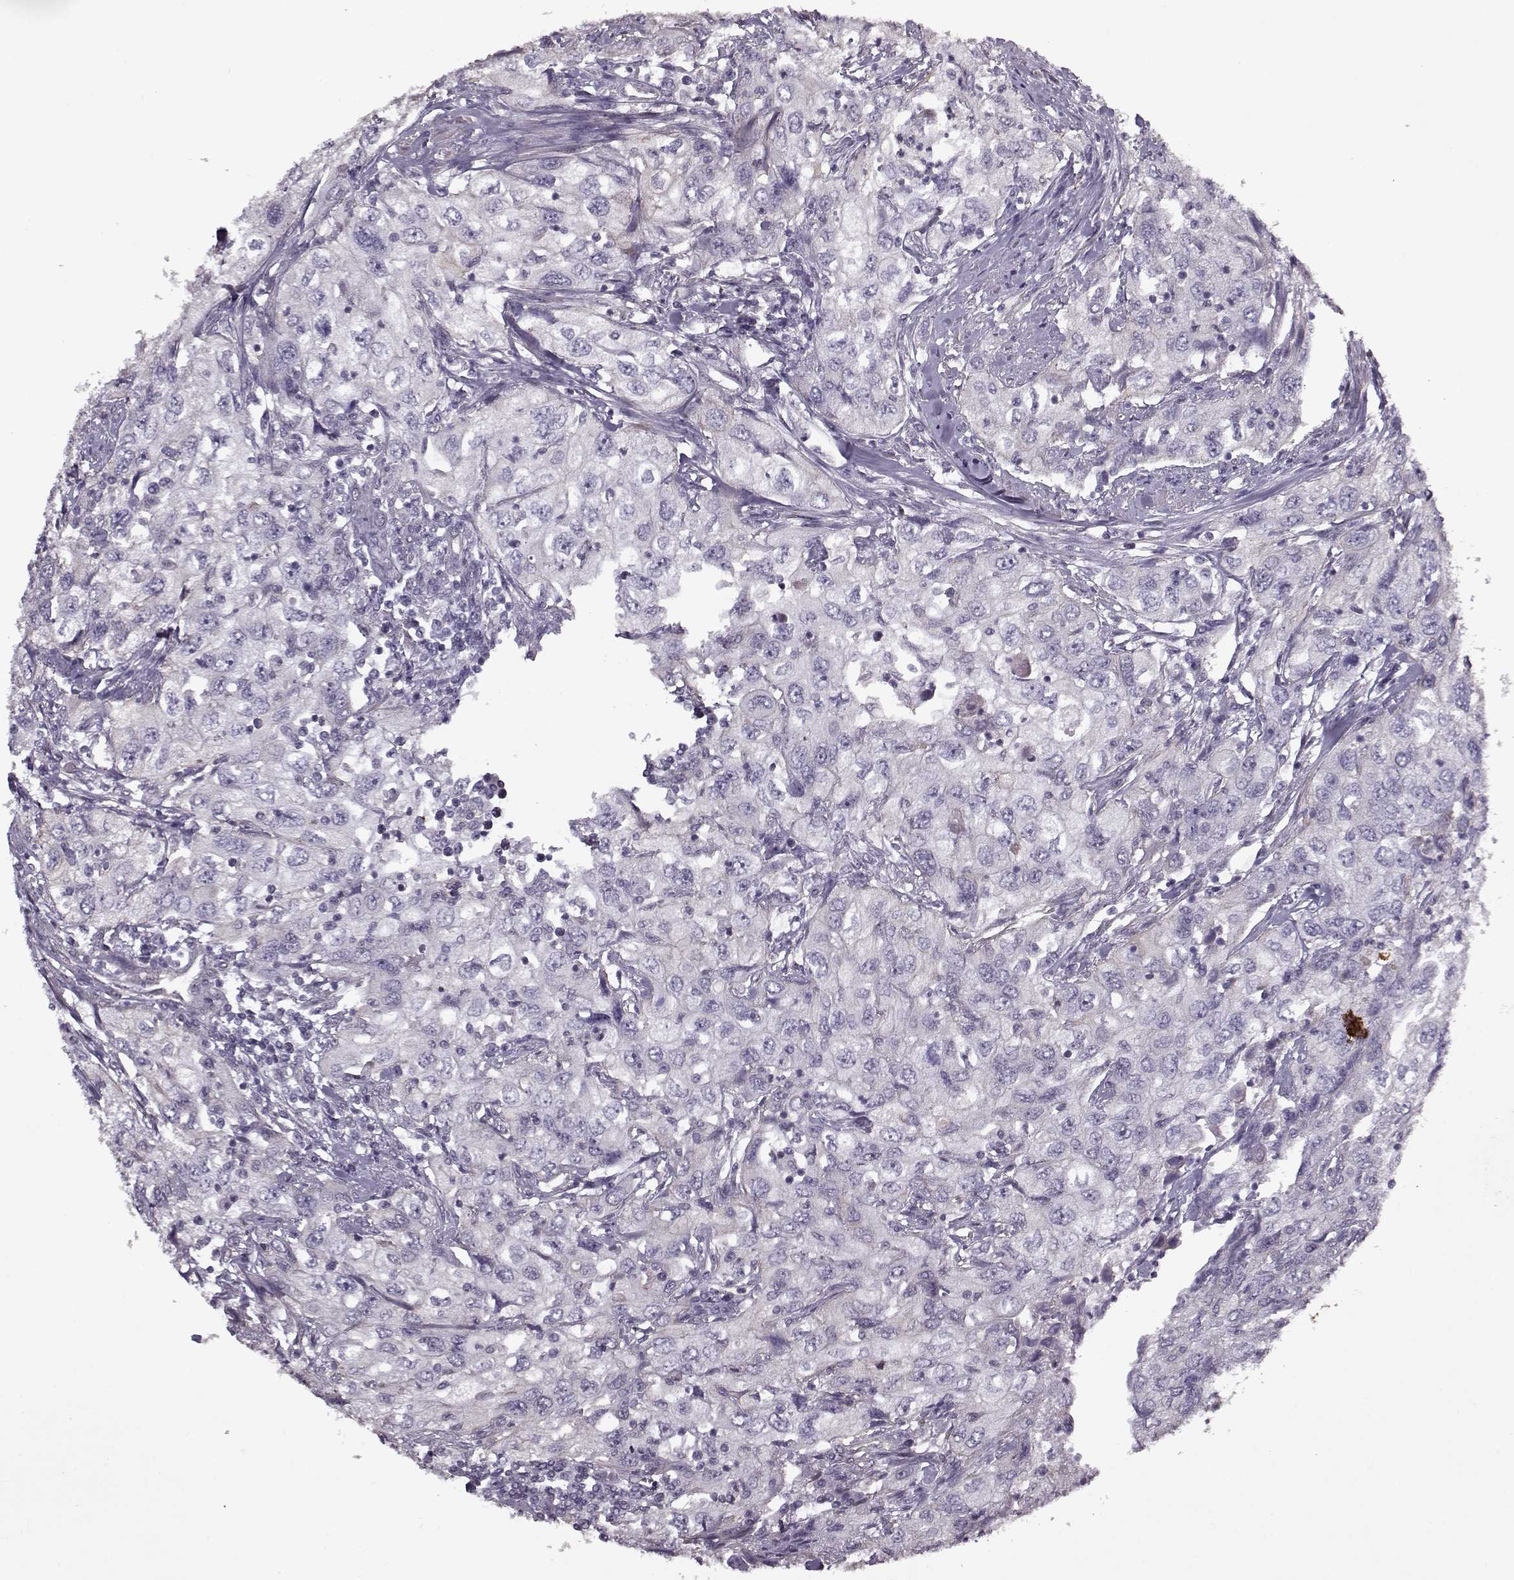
{"staining": {"intensity": "negative", "quantity": "none", "location": "none"}, "tissue": "urothelial cancer", "cell_type": "Tumor cells", "image_type": "cancer", "snomed": [{"axis": "morphology", "description": "Urothelial carcinoma, High grade"}, {"axis": "topography", "description": "Urinary bladder"}], "caption": "High-grade urothelial carcinoma was stained to show a protein in brown. There is no significant staining in tumor cells.", "gene": "KRT9", "patient": {"sex": "male", "age": 76}}